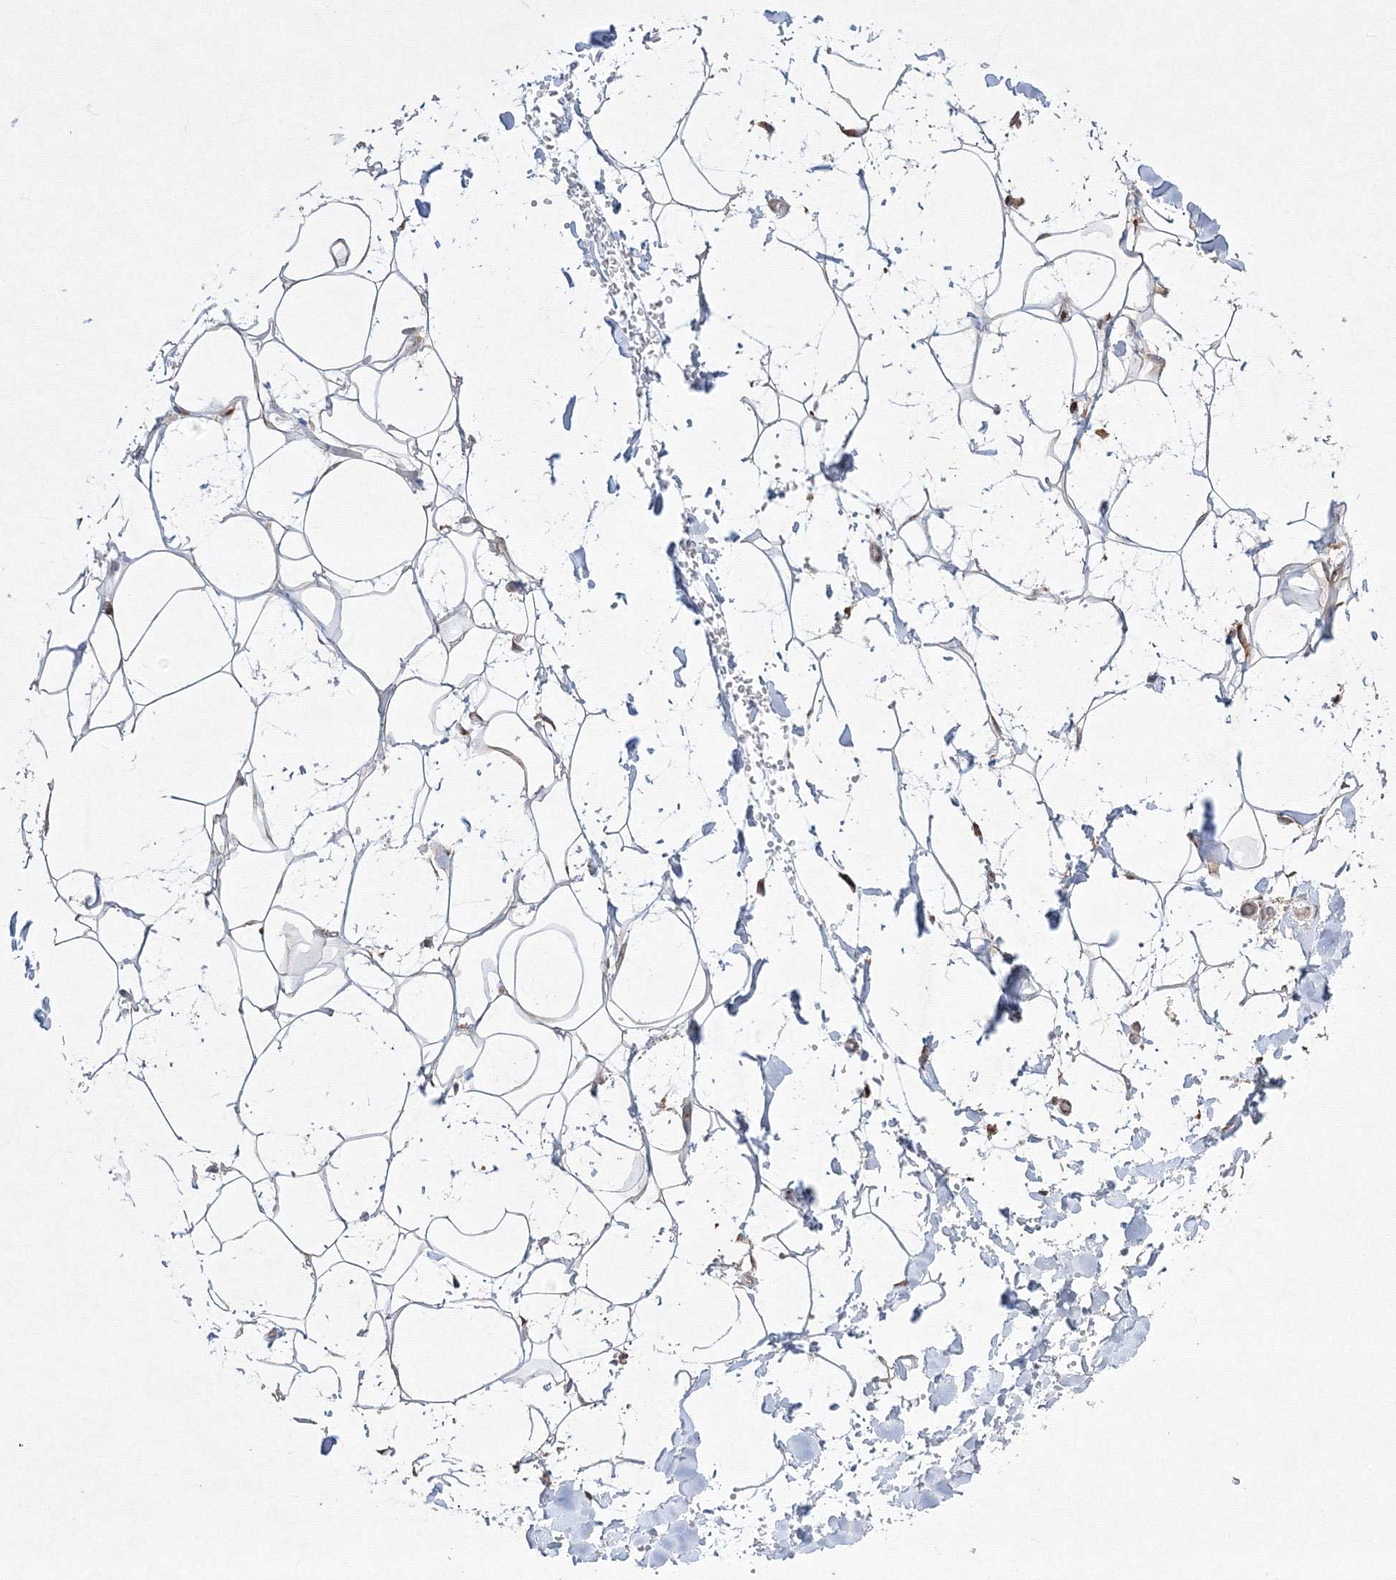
{"staining": {"intensity": "negative", "quantity": "none", "location": "none"}, "tissue": "adipose tissue", "cell_type": "Adipocytes", "image_type": "normal", "snomed": [{"axis": "morphology", "description": "Normal tissue, NOS"}, {"axis": "topography", "description": "Breast"}], "caption": "Immunohistochemistry photomicrograph of unremarkable adipose tissue: adipose tissue stained with DAB reveals no significant protein positivity in adipocytes.", "gene": "FBXL8", "patient": {"sex": "female", "age": 26}}